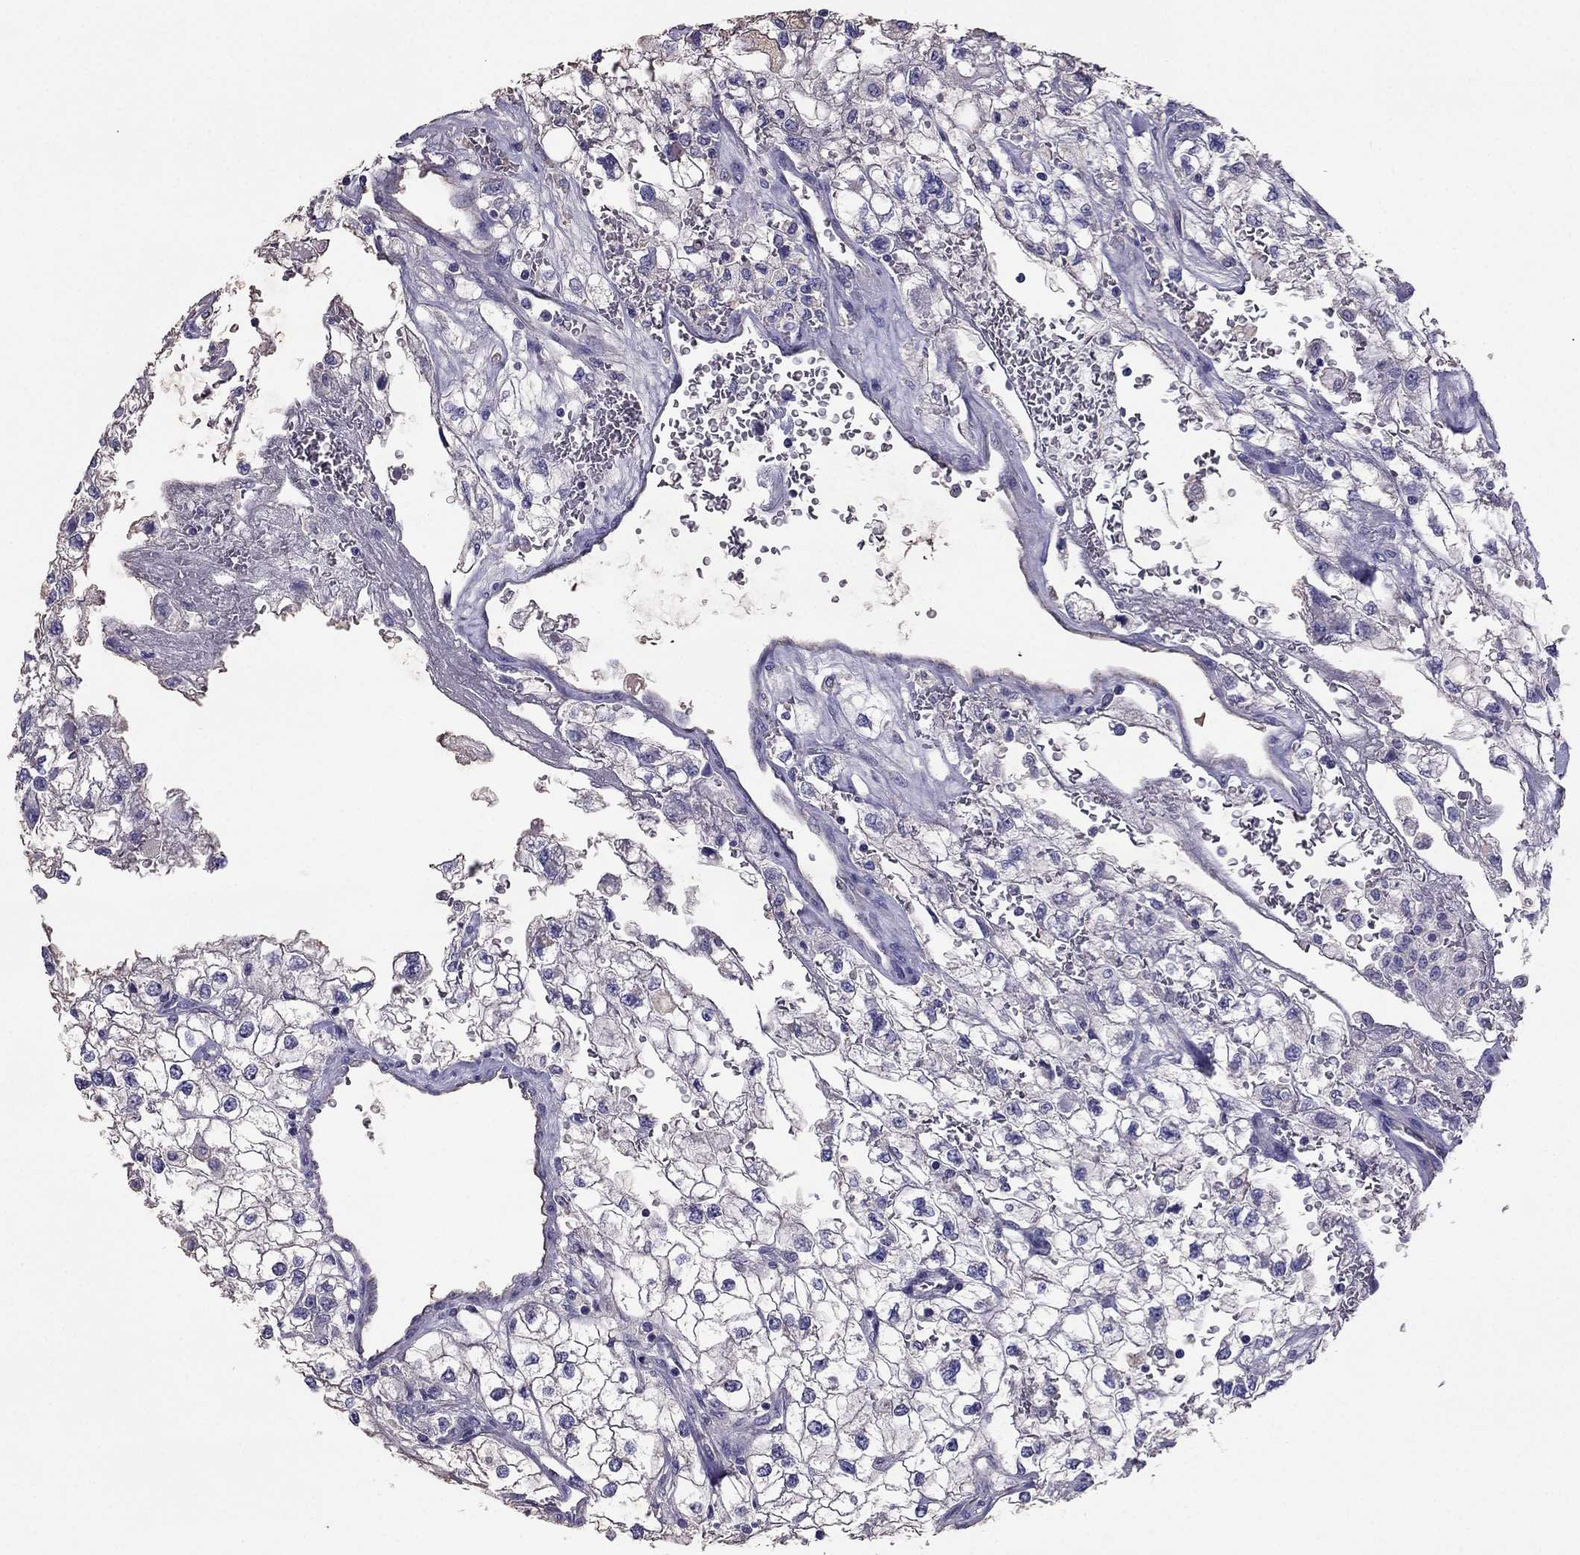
{"staining": {"intensity": "negative", "quantity": "none", "location": "none"}, "tissue": "renal cancer", "cell_type": "Tumor cells", "image_type": "cancer", "snomed": [{"axis": "morphology", "description": "Adenocarcinoma, NOS"}, {"axis": "topography", "description": "Kidney"}], "caption": "This is a micrograph of IHC staining of renal cancer, which shows no staining in tumor cells.", "gene": "TBC1D21", "patient": {"sex": "male", "age": 59}}